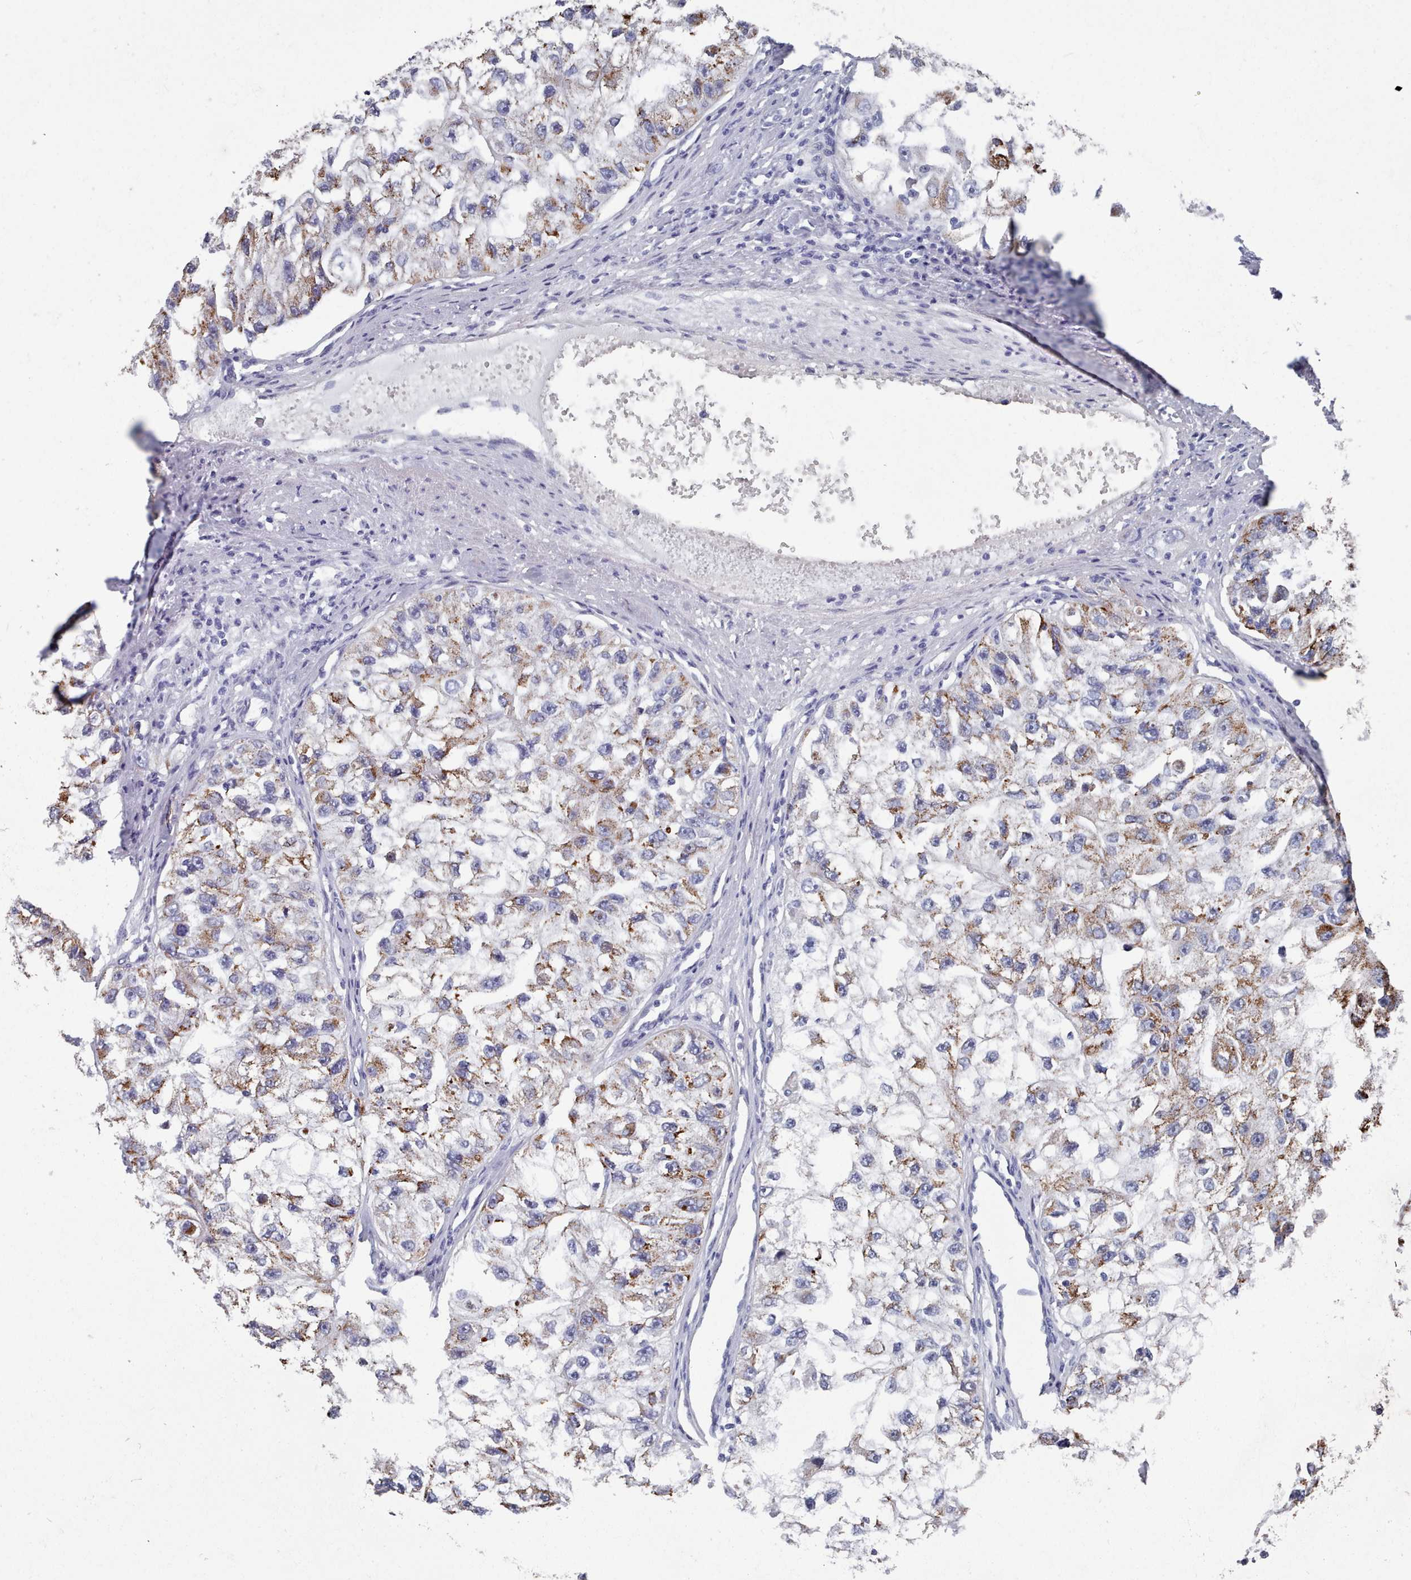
{"staining": {"intensity": "moderate", "quantity": "25%-75%", "location": "cytoplasmic/membranous"}, "tissue": "renal cancer", "cell_type": "Tumor cells", "image_type": "cancer", "snomed": [{"axis": "morphology", "description": "Adenocarcinoma, NOS"}, {"axis": "topography", "description": "Kidney"}], "caption": "Immunohistochemistry (IHC) (DAB (3,3'-diaminobenzidine)) staining of renal adenocarcinoma displays moderate cytoplasmic/membranous protein positivity in approximately 25%-75% of tumor cells.", "gene": "ACAD11", "patient": {"sex": "male", "age": 63}}